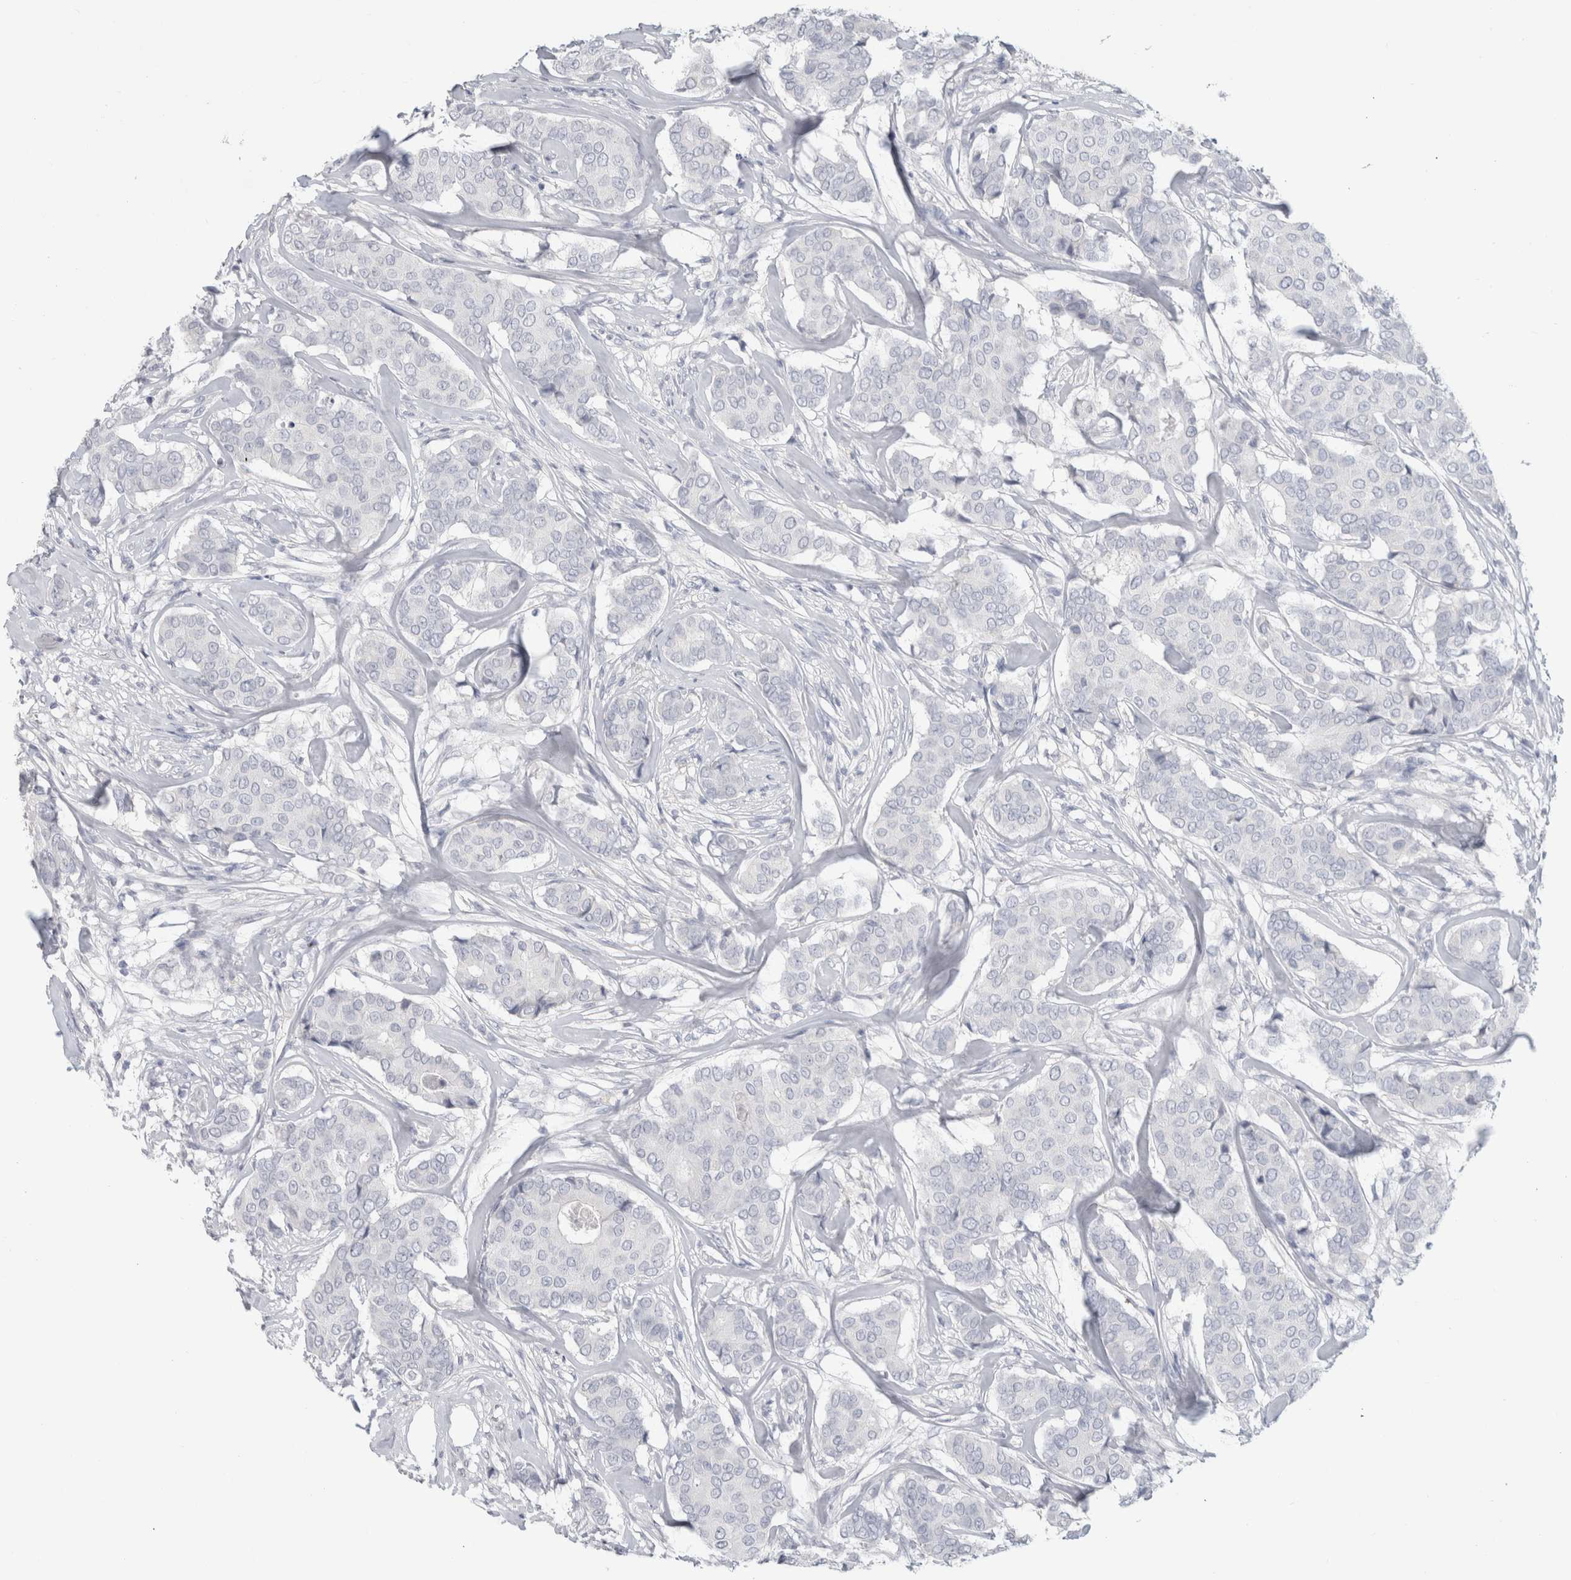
{"staining": {"intensity": "negative", "quantity": "none", "location": "none"}, "tissue": "breast cancer", "cell_type": "Tumor cells", "image_type": "cancer", "snomed": [{"axis": "morphology", "description": "Duct carcinoma"}, {"axis": "topography", "description": "Breast"}], "caption": "Infiltrating ductal carcinoma (breast) was stained to show a protein in brown. There is no significant staining in tumor cells.", "gene": "SLC6A1", "patient": {"sex": "female", "age": 75}}